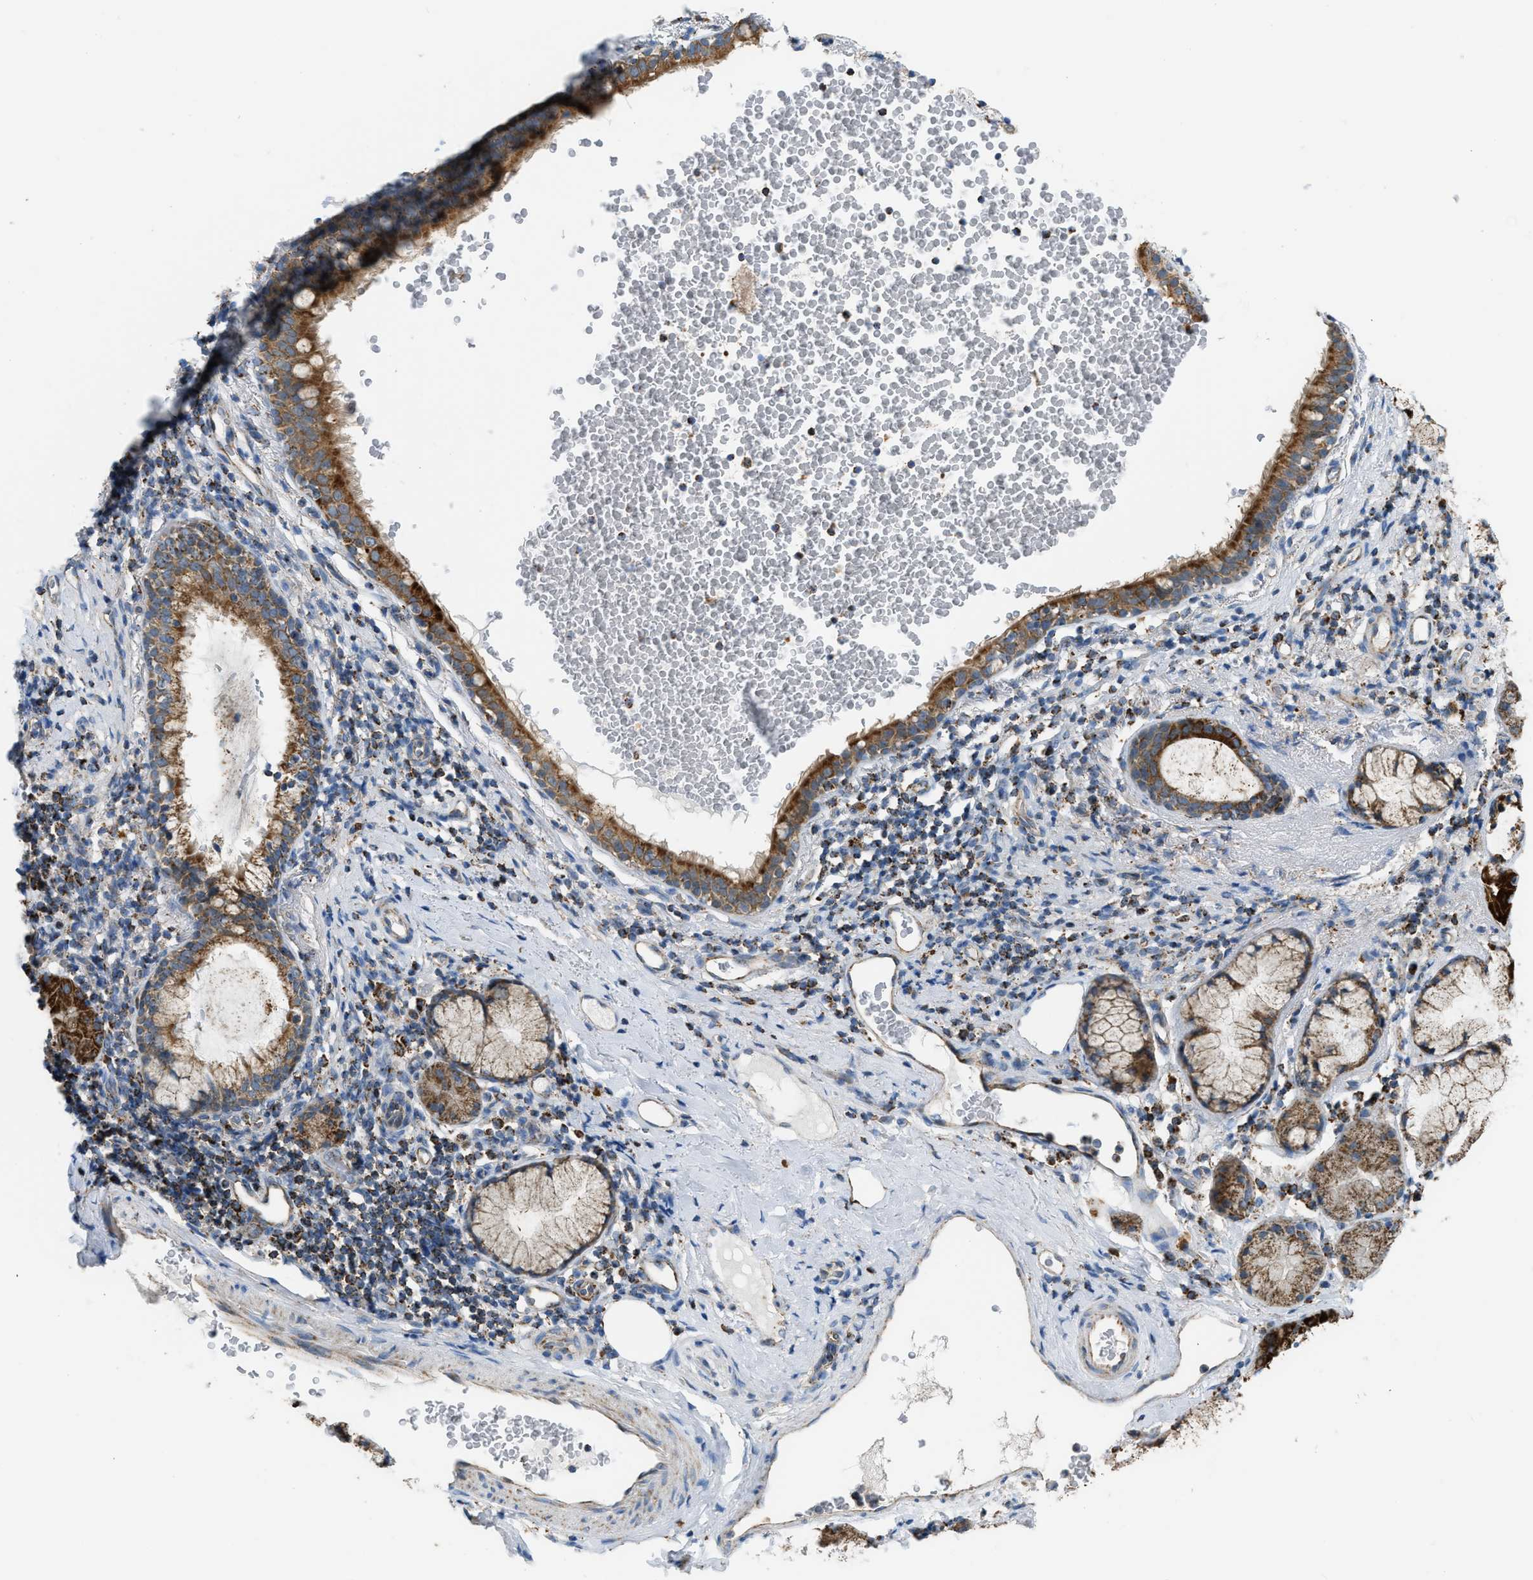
{"staining": {"intensity": "moderate", "quantity": ">75%", "location": "cytoplasmic/membranous"}, "tissue": "bronchus", "cell_type": "Respiratory epithelial cells", "image_type": "normal", "snomed": [{"axis": "morphology", "description": "Normal tissue, NOS"}, {"axis": "morphology", "description": "Inflammation, NOS"}, {"axis": "topography", "description": "Cartilage tissue"}, {"axis": "topography", "description": "Bronchus"}], "caption": "Protein staining shows moderate cytoplasmic/membranous expression in approximately >75% of respiratory epithelial cells in unremarkable bronchus.", "gene": "ETFB", "patient": {"sex": "male", "age": 77}}